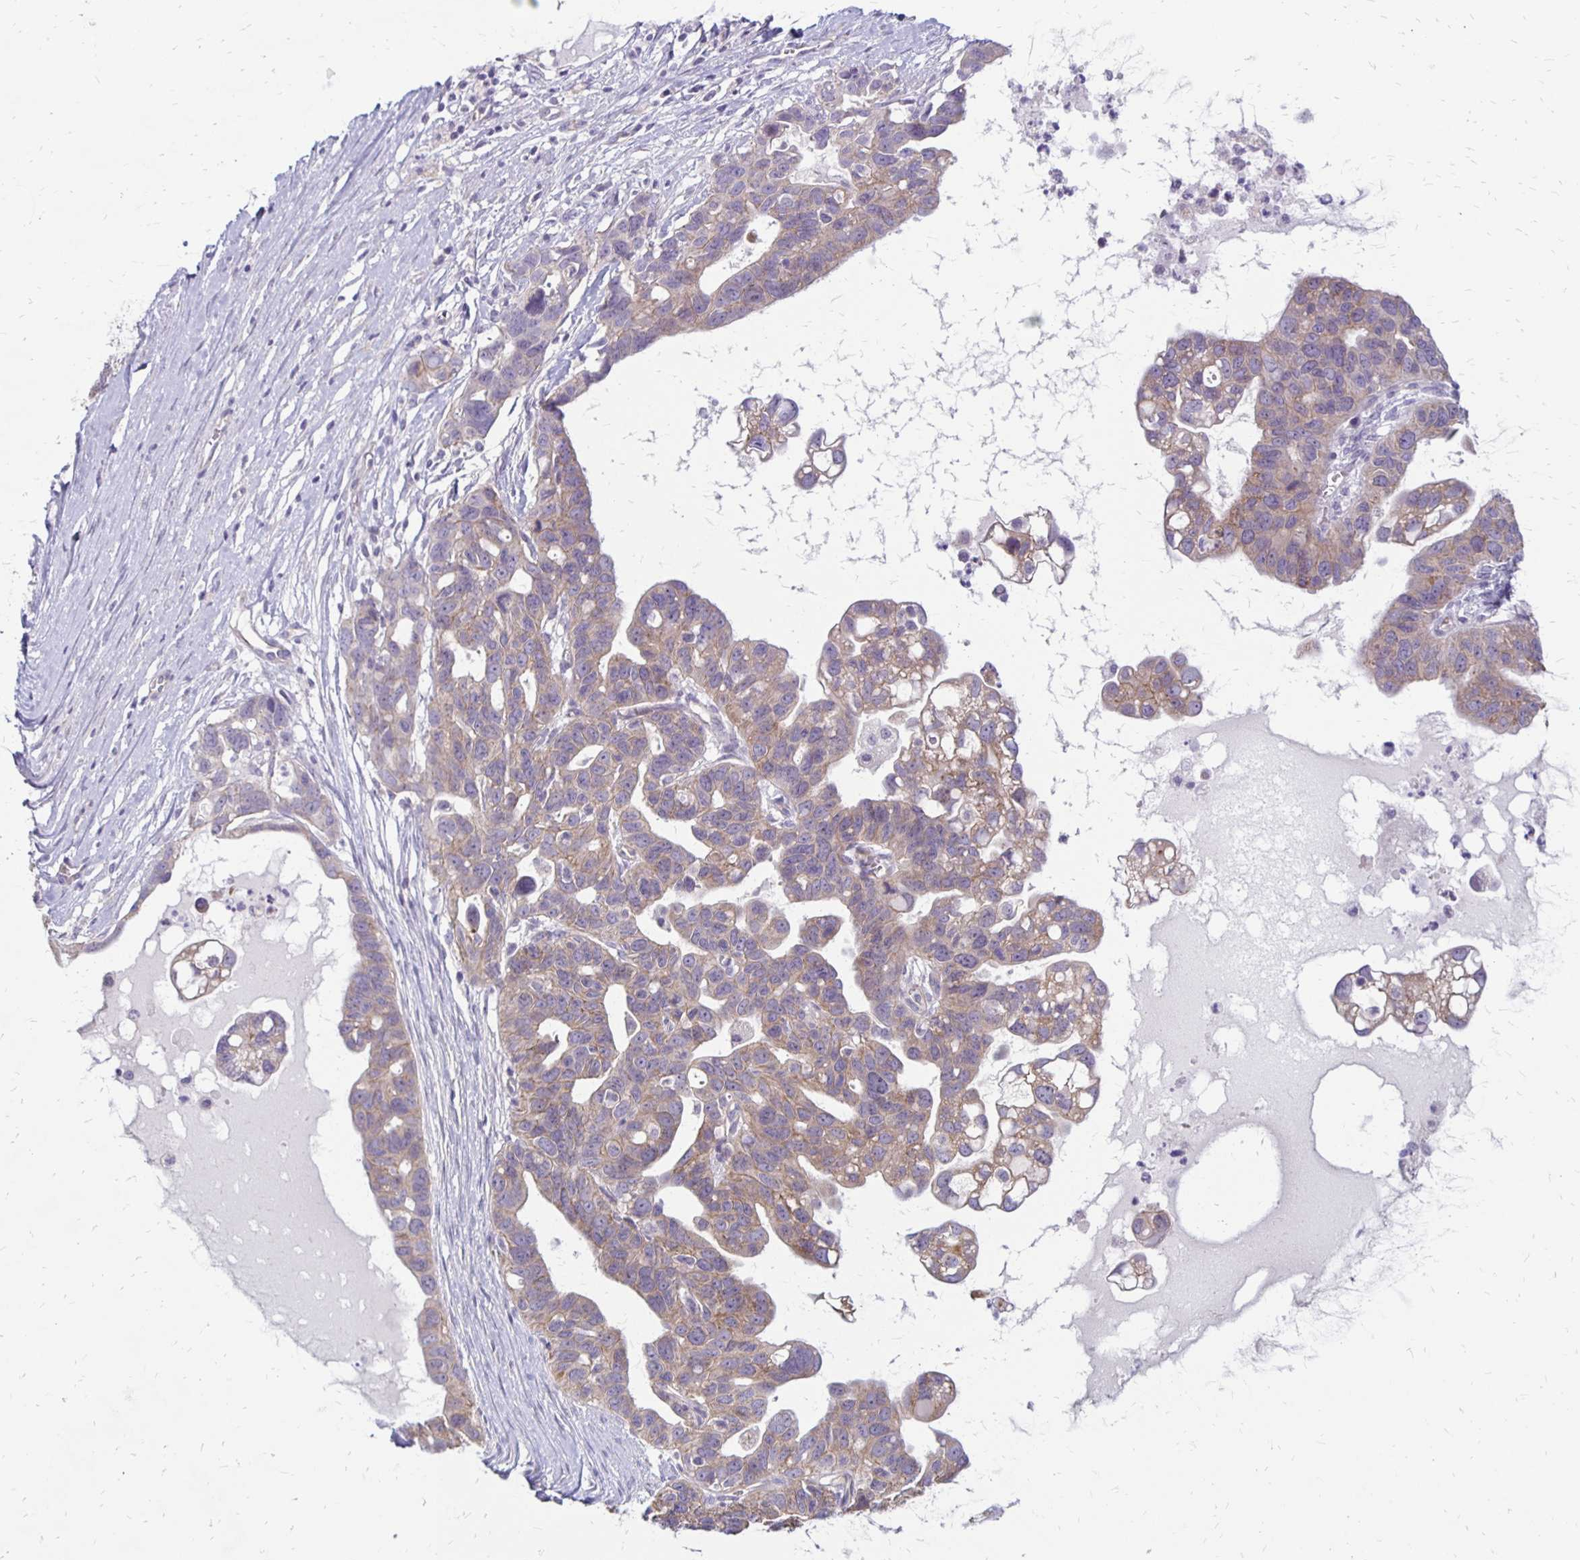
{"staining": {"intensity": "weak", "quantity": "25%-75%", "location": "cytoplasmic/membranous"}, "tissue": "ovarian cancer", "cell_type": "Tumor cells", "image_type": "cancer", "snomed": [{"axis": "morphology", "description": "Cystadenocarcinoma, serous, NOS"}, {"axis": "topography", "description": "Ovary"}], "caption": "Ovarian cancer was stained to show a protein in brown. There is low levels of weak cytoplasmic/membranous staining in about 25%-75% of tumor cells. Immunohistochemistry (ihc) stains the protein in brown and the nuclei are stained blue.", "gene": "KATNBL1", "patient": {"sex": "female", "age": 69}}